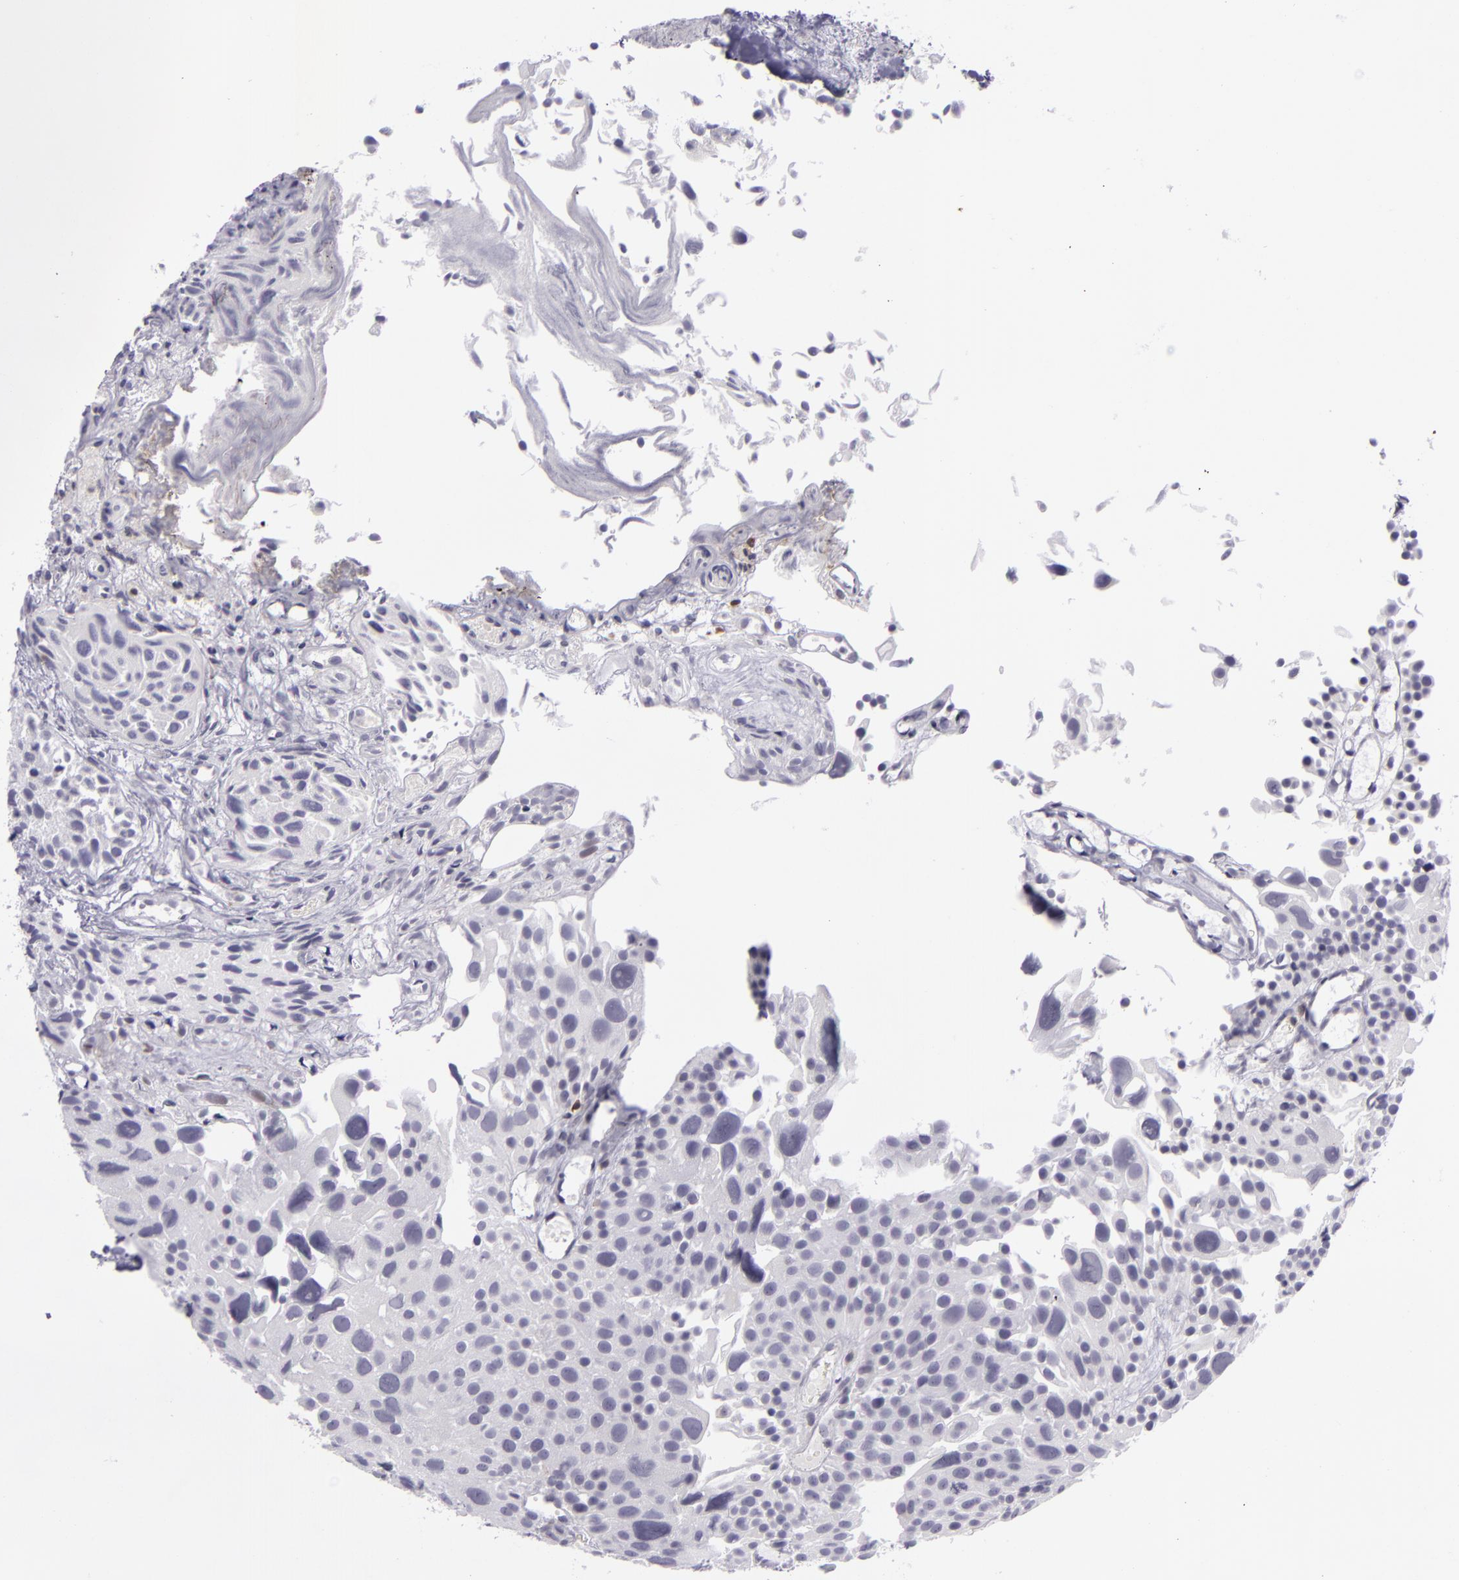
{"staining": {"intensity": "negative", "quantity": "none", "location": "none"}, "tissue": "urothelial cancer", "cell_type": "Tumor cells", "image_type": "cancer", "snomed": [{"axis": "morphology", "description": "Urothelial carcinoma, High grade"}, {"axis": "topography", "description": "Urinary bladder"}], "caption": "High-grade urothelial carcinoma was stained to show a protein in brown. There is no significant positivity in tumor cells. (DAB (3,3'-diaminobenzidine) IHC visualized using brightfield microscopy, high magnification).", "gene": "KCNAB2", "patient": {"sex": "female", "age": 78}}